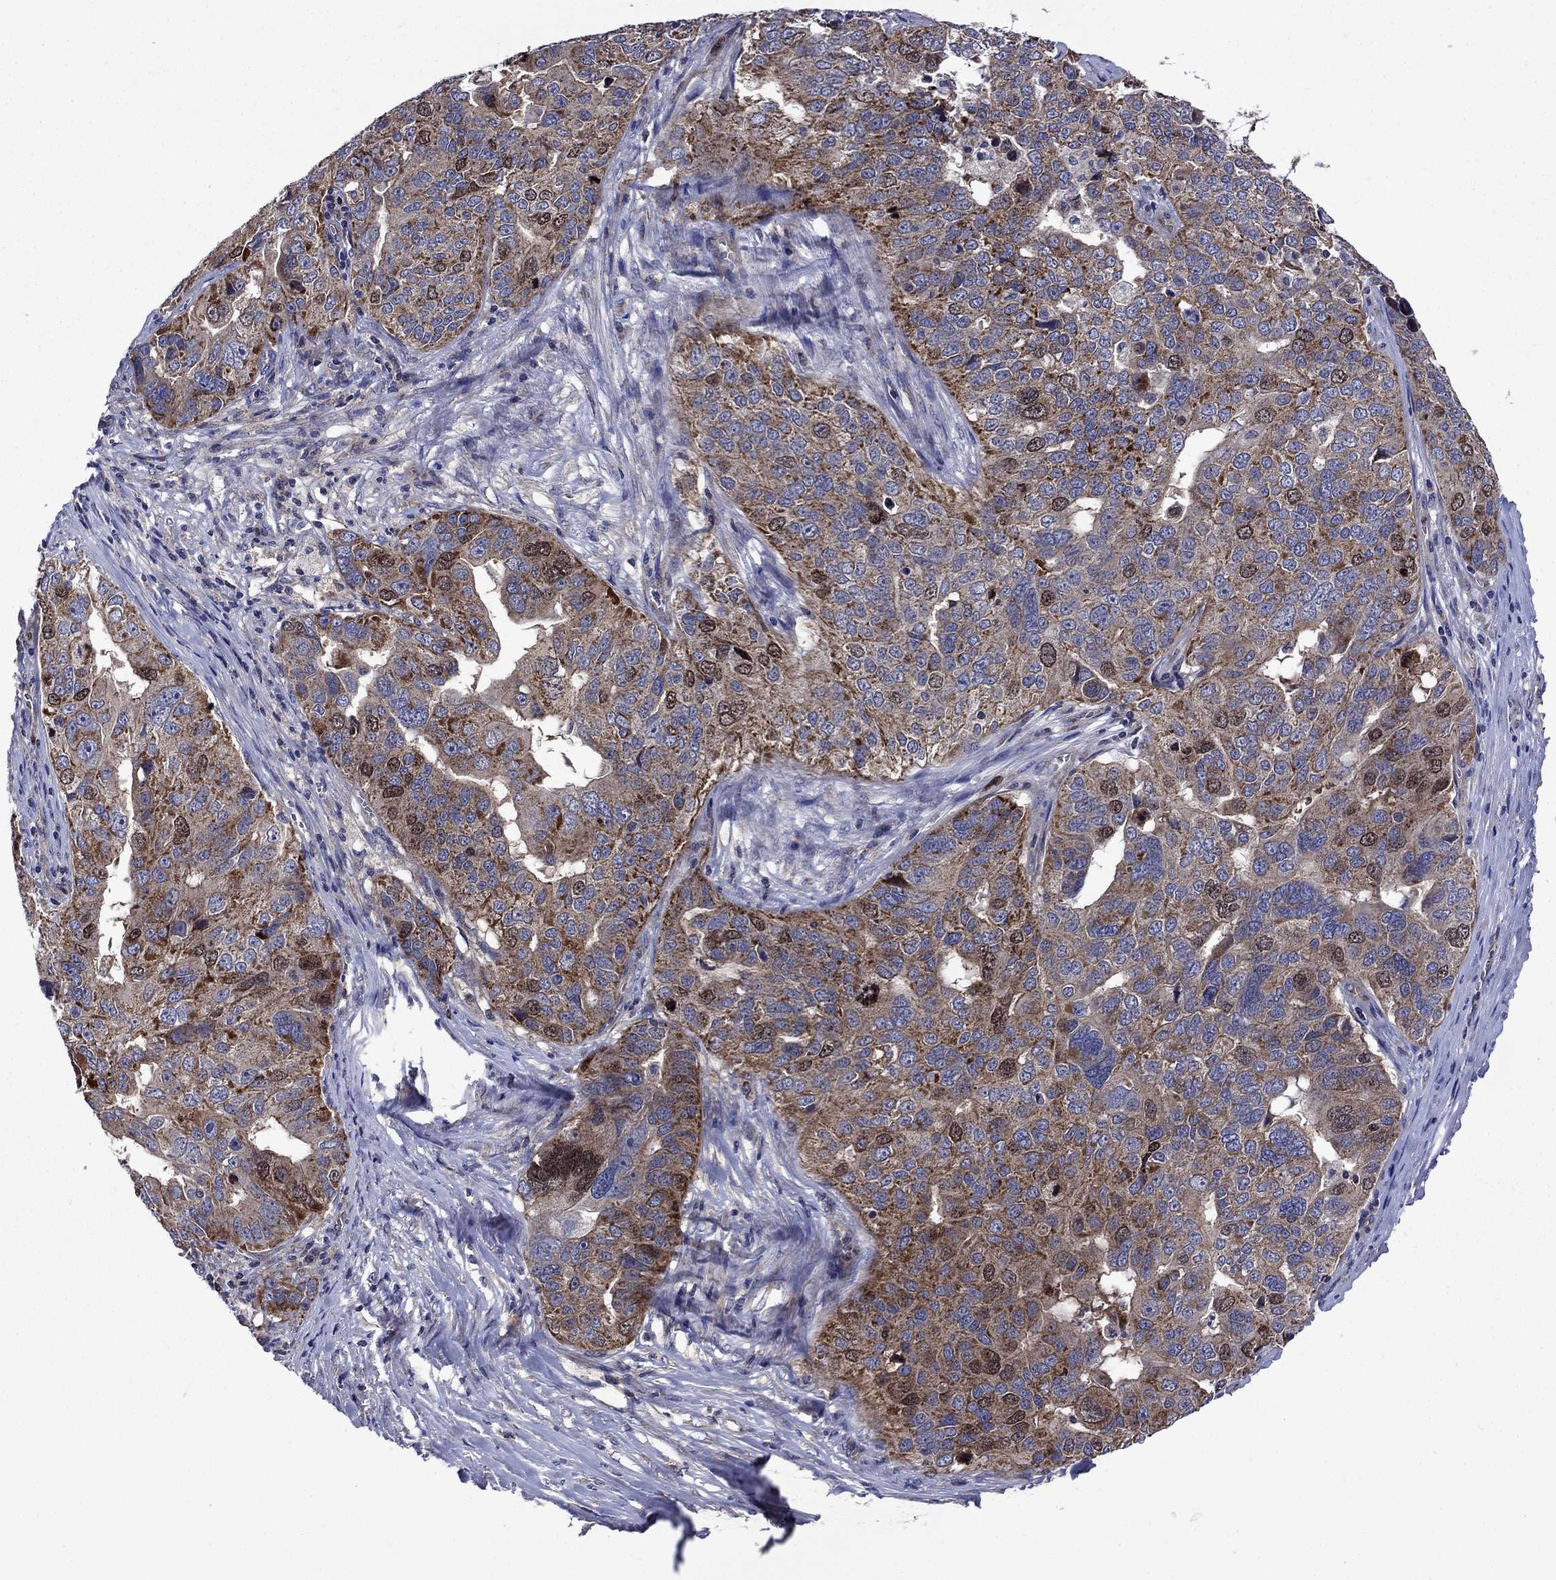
{"staining": {"intensity": "strong", "quantity": "<25%", "location": "cytoplasmic/membranous"}, "tissue": "ovarian cancer", "cell_type": "Tumor cells", "image_type": "cancer", "snomed": [{"axis": "morphology", "description": "Carcinoma, endometroid"}, {"axis": "topography", "description": "Soft tissue"}, {"axis": "topography", "description": "Ovary"}], "caption": "This image reveals endometroid carcinoma (ovarian) stained with immunohistochemistry to label a protein in brown. The cytoplasmic/membranous of tumor cells show strong positivity for the protein. Nuclei are counter-stained blue.", "gene": "KIF22", "patient": {"sex": "female", "age": 52}}